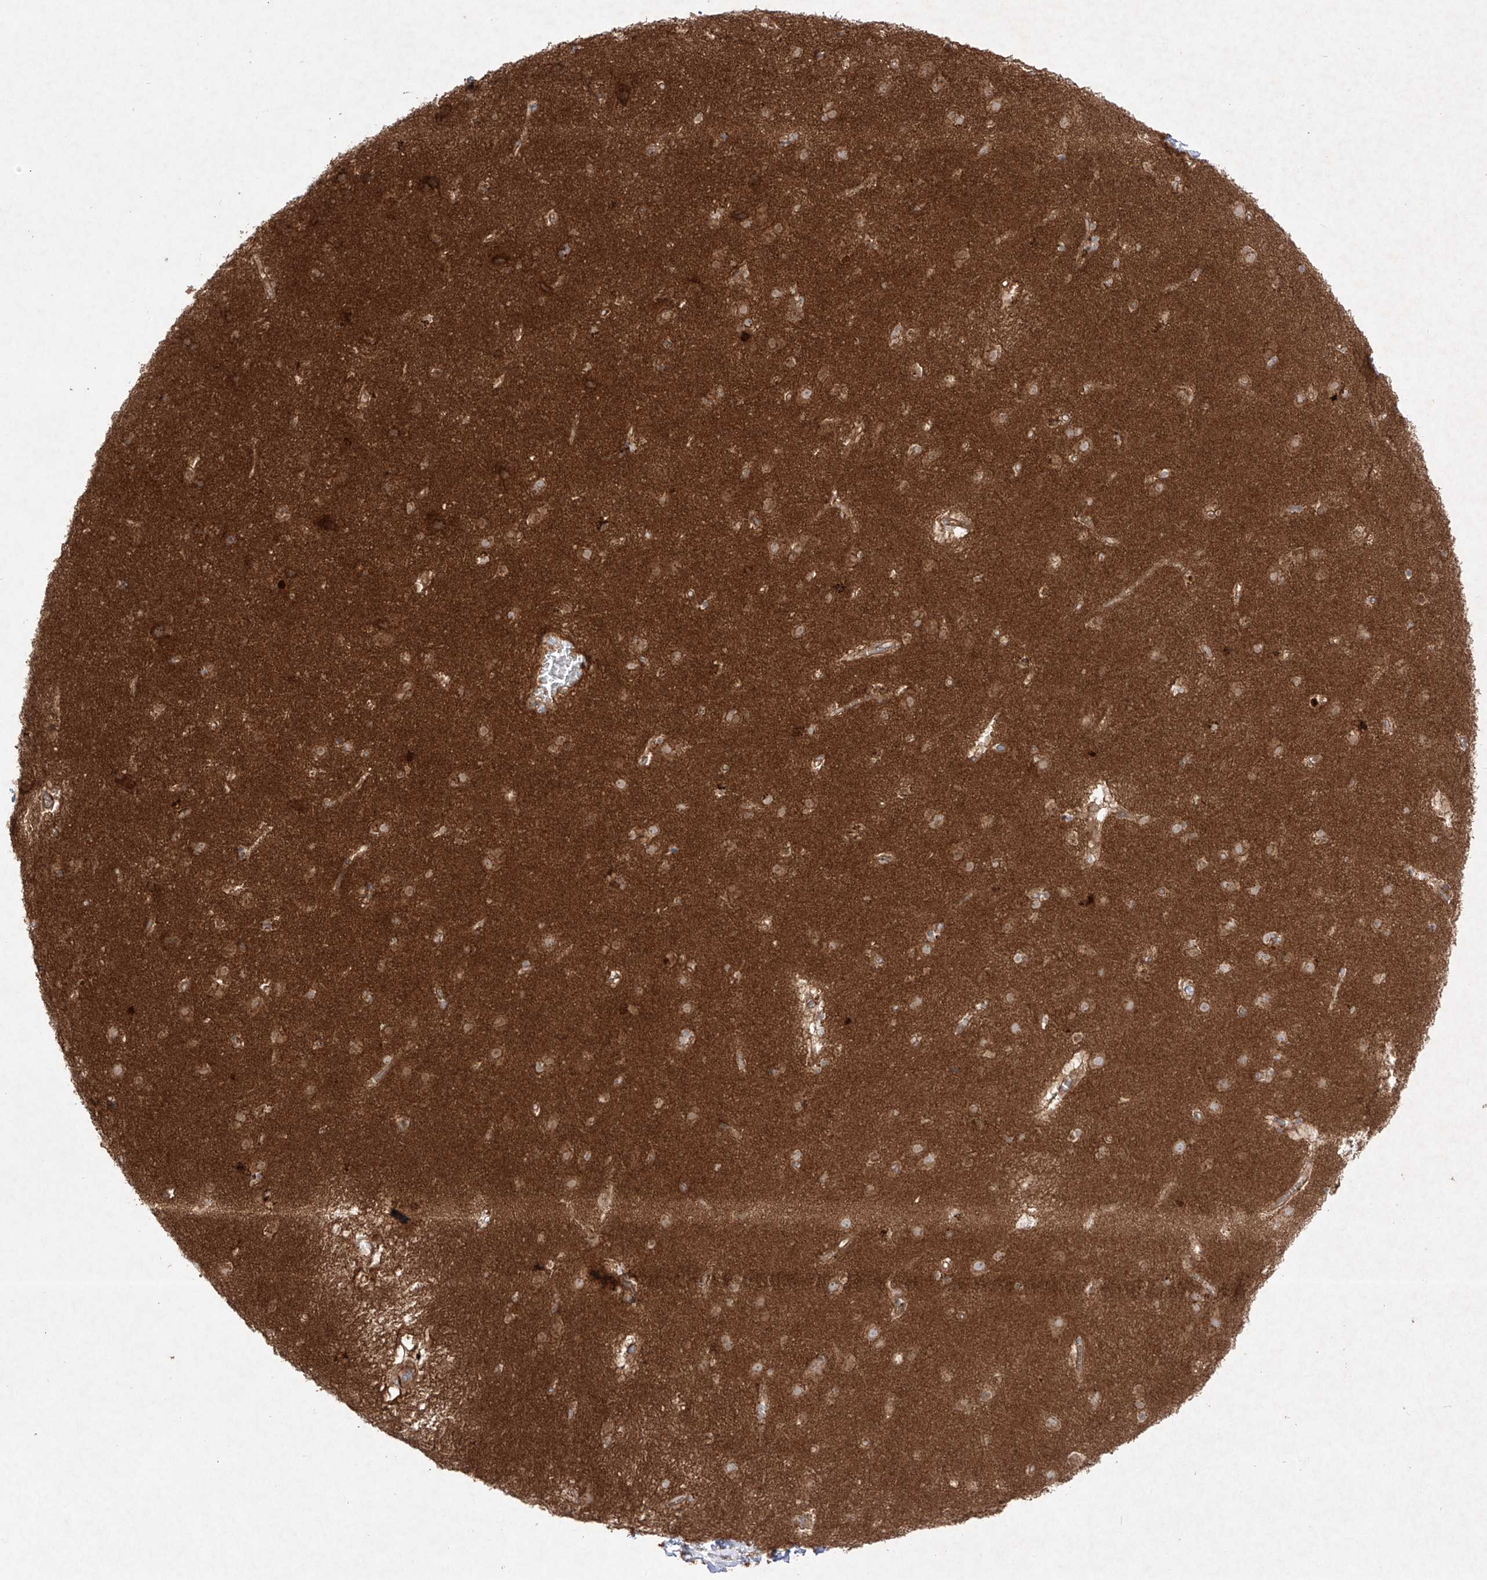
{"staining": {"intensity": "moderate", "quantity": ">75%", "location": "cytoplasmic/membranous"}, "tissue": "caudate", "cell_type": "Glial cells", "image_type": "normal", "snomed": [{"axis": "morphology", "description": "Normal tissue, NOS"}, {"axis": "topography", "description": "Lateral ventricle wall"}], "caption": "Immunohistochemical staining of benign caudate exhibits >75% levels of moderate cytoplasmic/membranous protein expression in approximately >75% of glial cells. The protein of interest is stained brown, and the nuclei are stained in blue (DAB IHC with brightfield microscopy, high magnification).", "gene": "YKT6", "patient": {"sex": "male", "age": 70}}